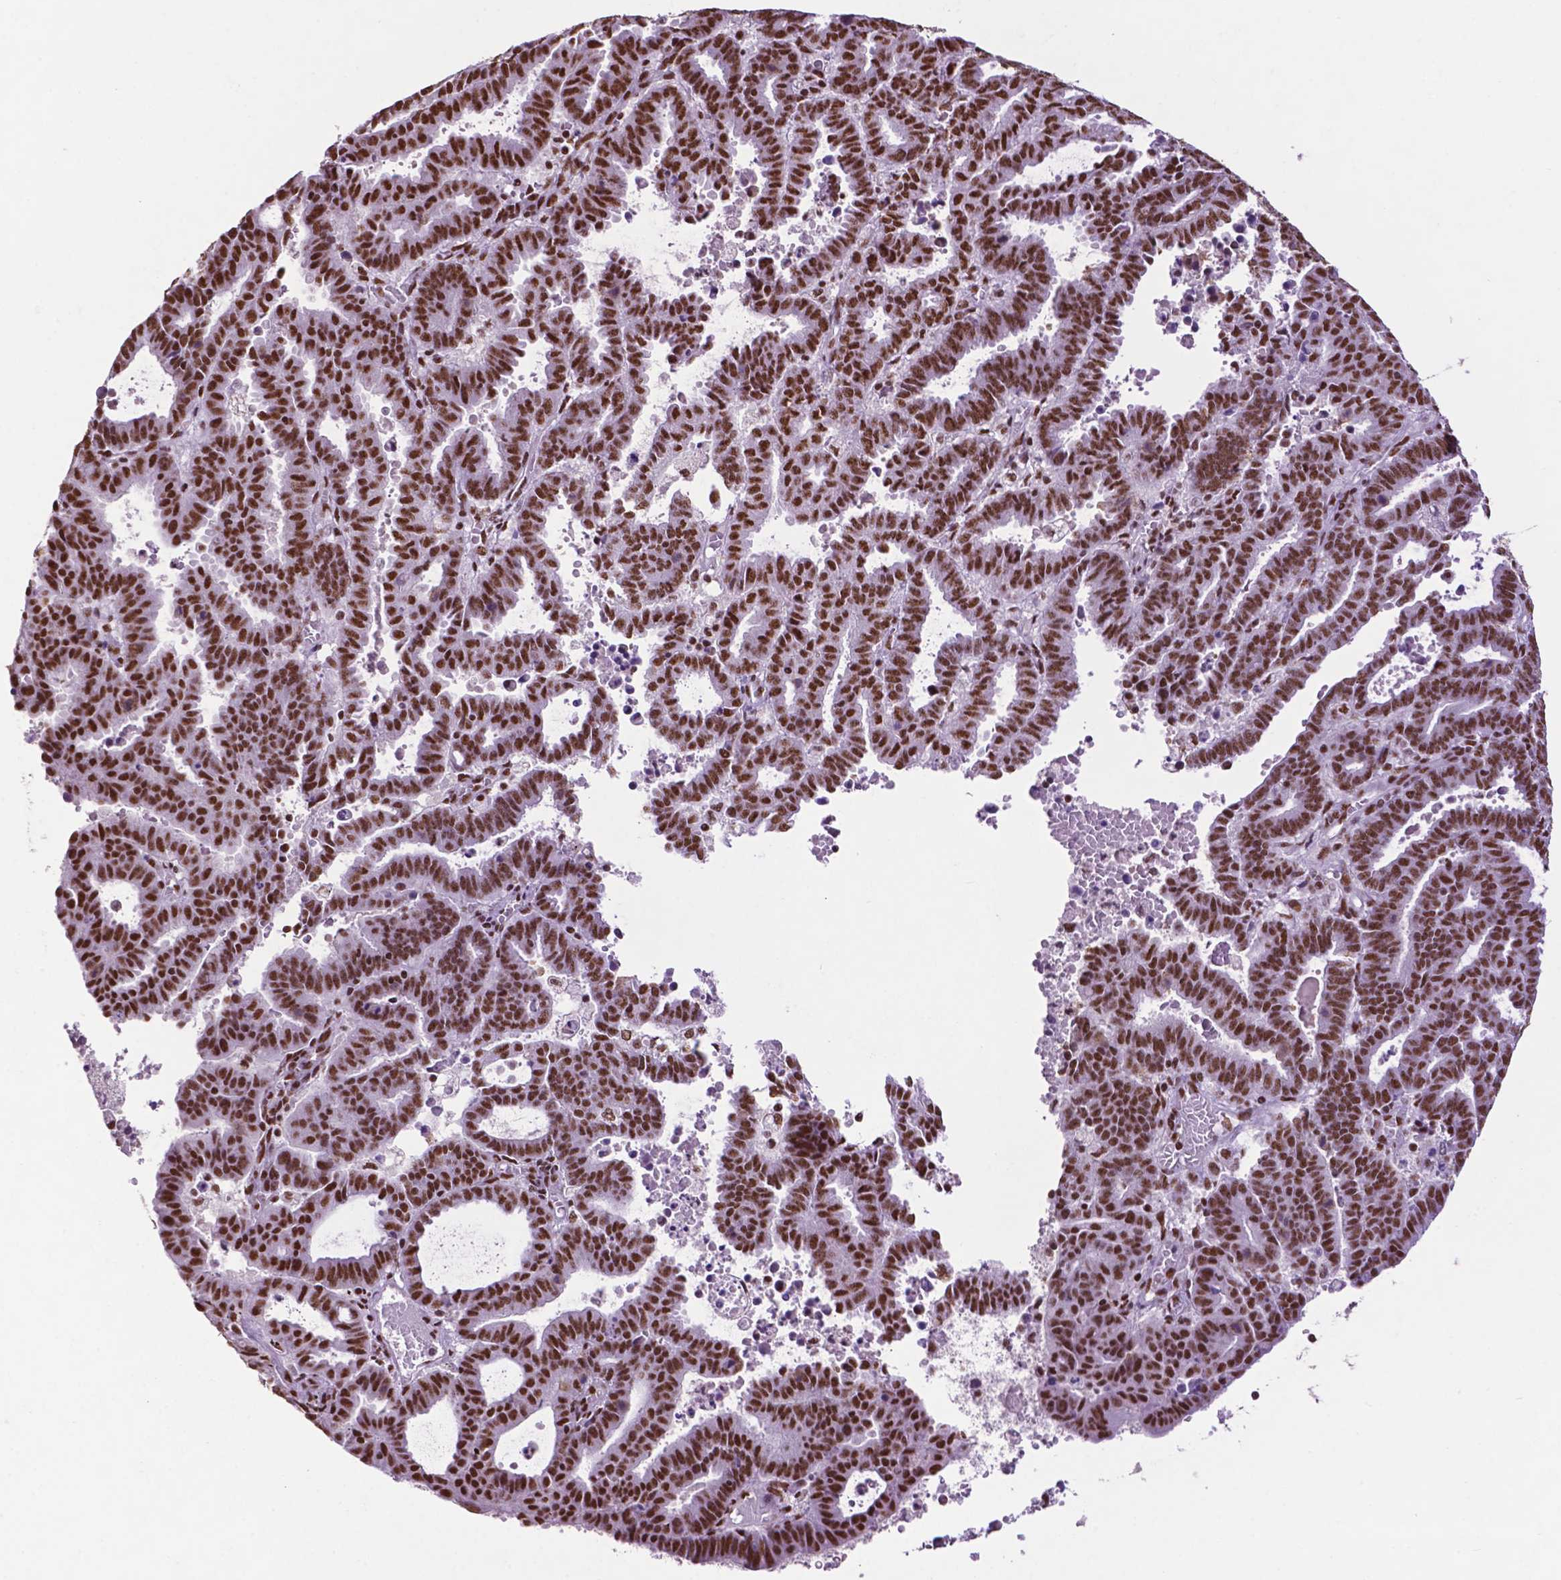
{"staining": {"intensity": "strong", "quantity": ">75%", "location": "nuclear"}, "tissue": "endometrial cancer", "cell_type": "Tumor cells", "image_type": "cancer", "snomed": [{"axis": "morphology", "description": "Adenocarcinoma, NOS"}, {"axis": "topography", "description": "Uterus"}], "caption": "Immunohistochemistry (DAB) staining of human endometrial cancer (adenocarcinoma) shows strong nuclear protein expression in about >75% of tumor cells.", "gene": "CCAR2", "patient": {"sex": "female", "age": 83}}